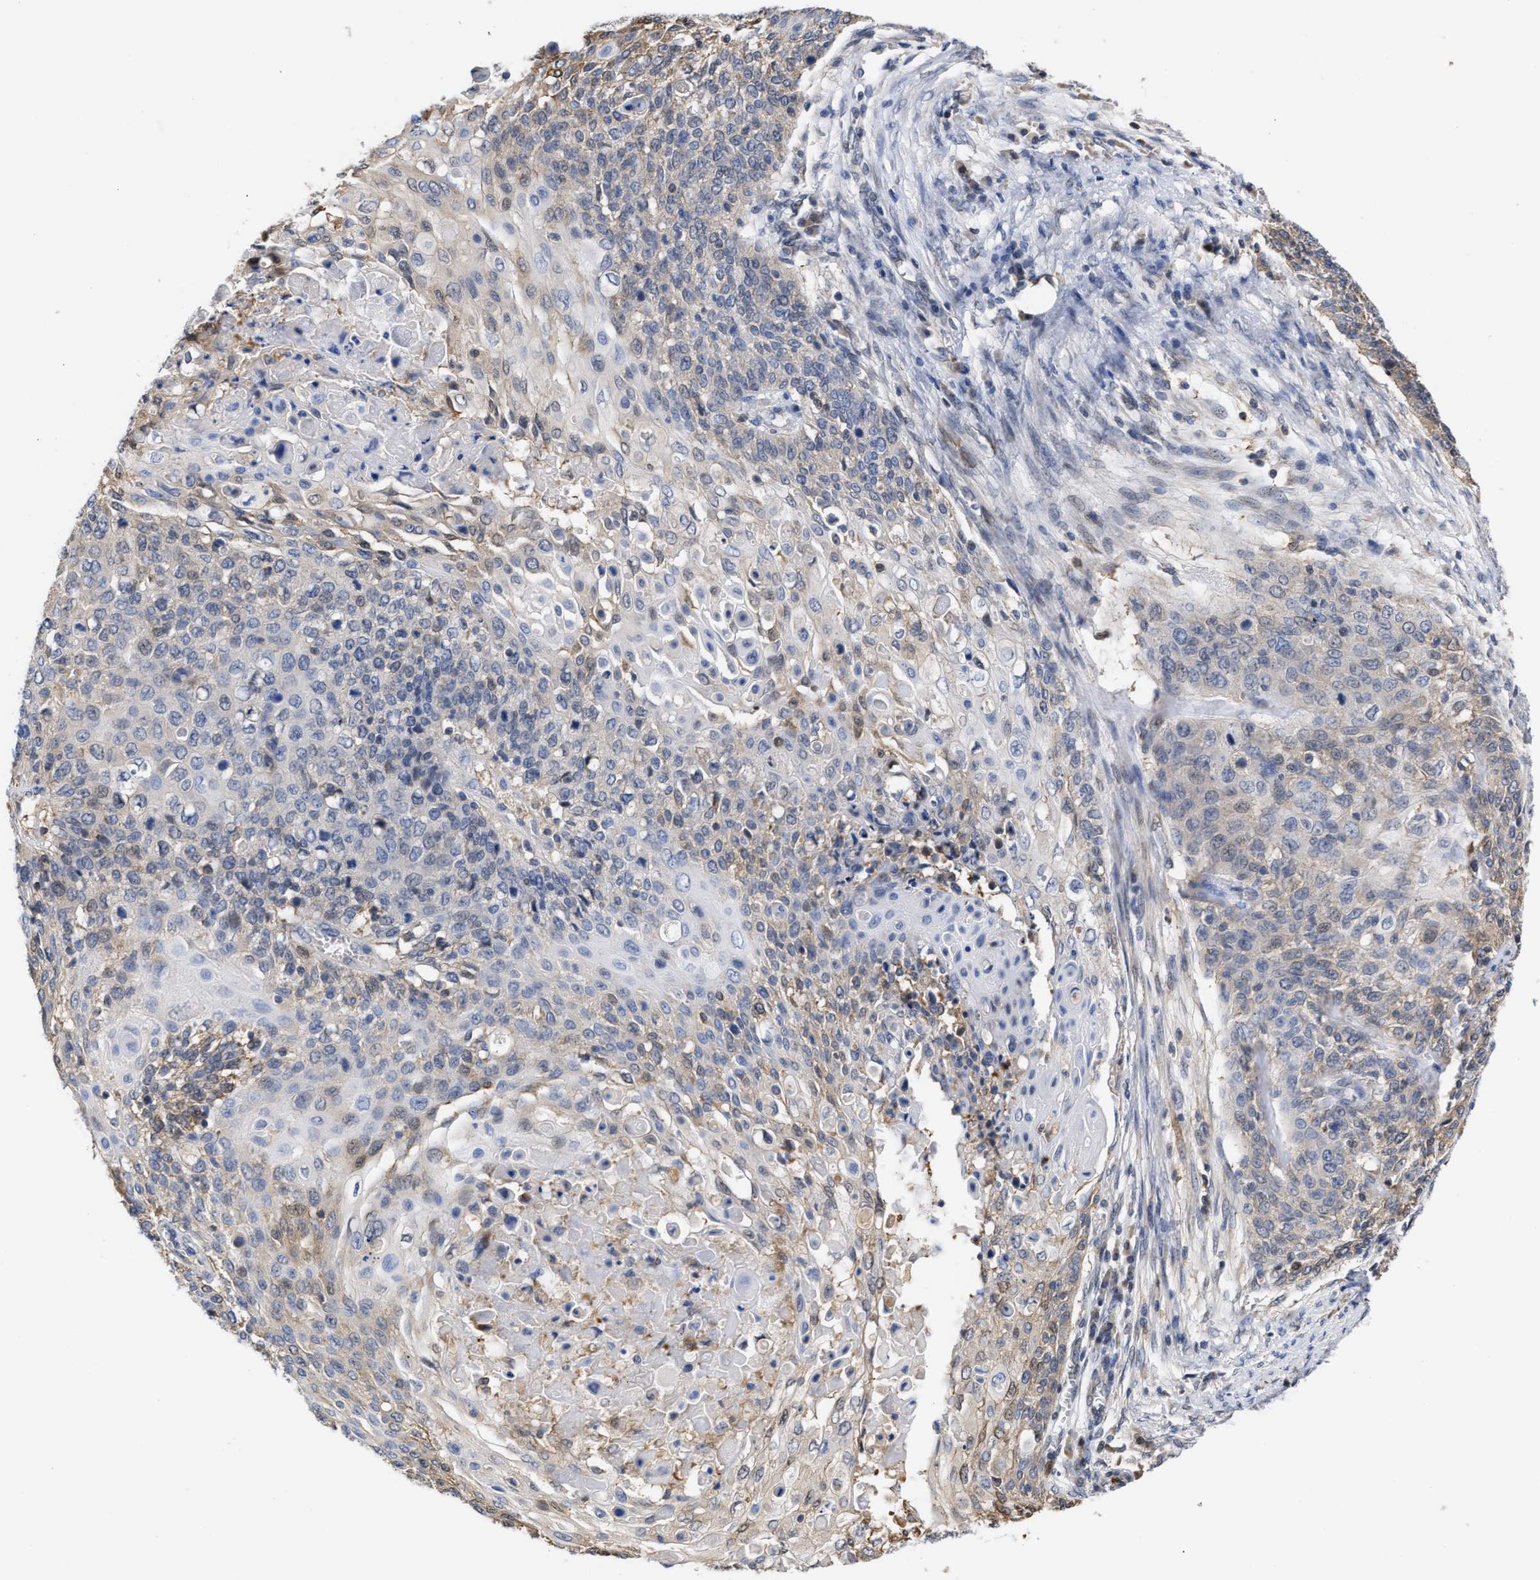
{"staining": {"intensity": "weak", "quantity": "<25%", "location": "cytoplasmic/membranous"}, "tissue": "cervical cancer", "cell_type": "Tumor cells", "image_type": "cancer", "snomed": [{"axis": "morphology", "description": "Squamous cell carcinoma, NOS"}, {"axis": "topography", "description": "Cervix"}], "caption": "Immunohistochemistry of squamous cell carcinoma (cervical) displays no staining in tumor cells.", "gene": "KLHDC1", "patient": {"sex": "female", "age": 39}}